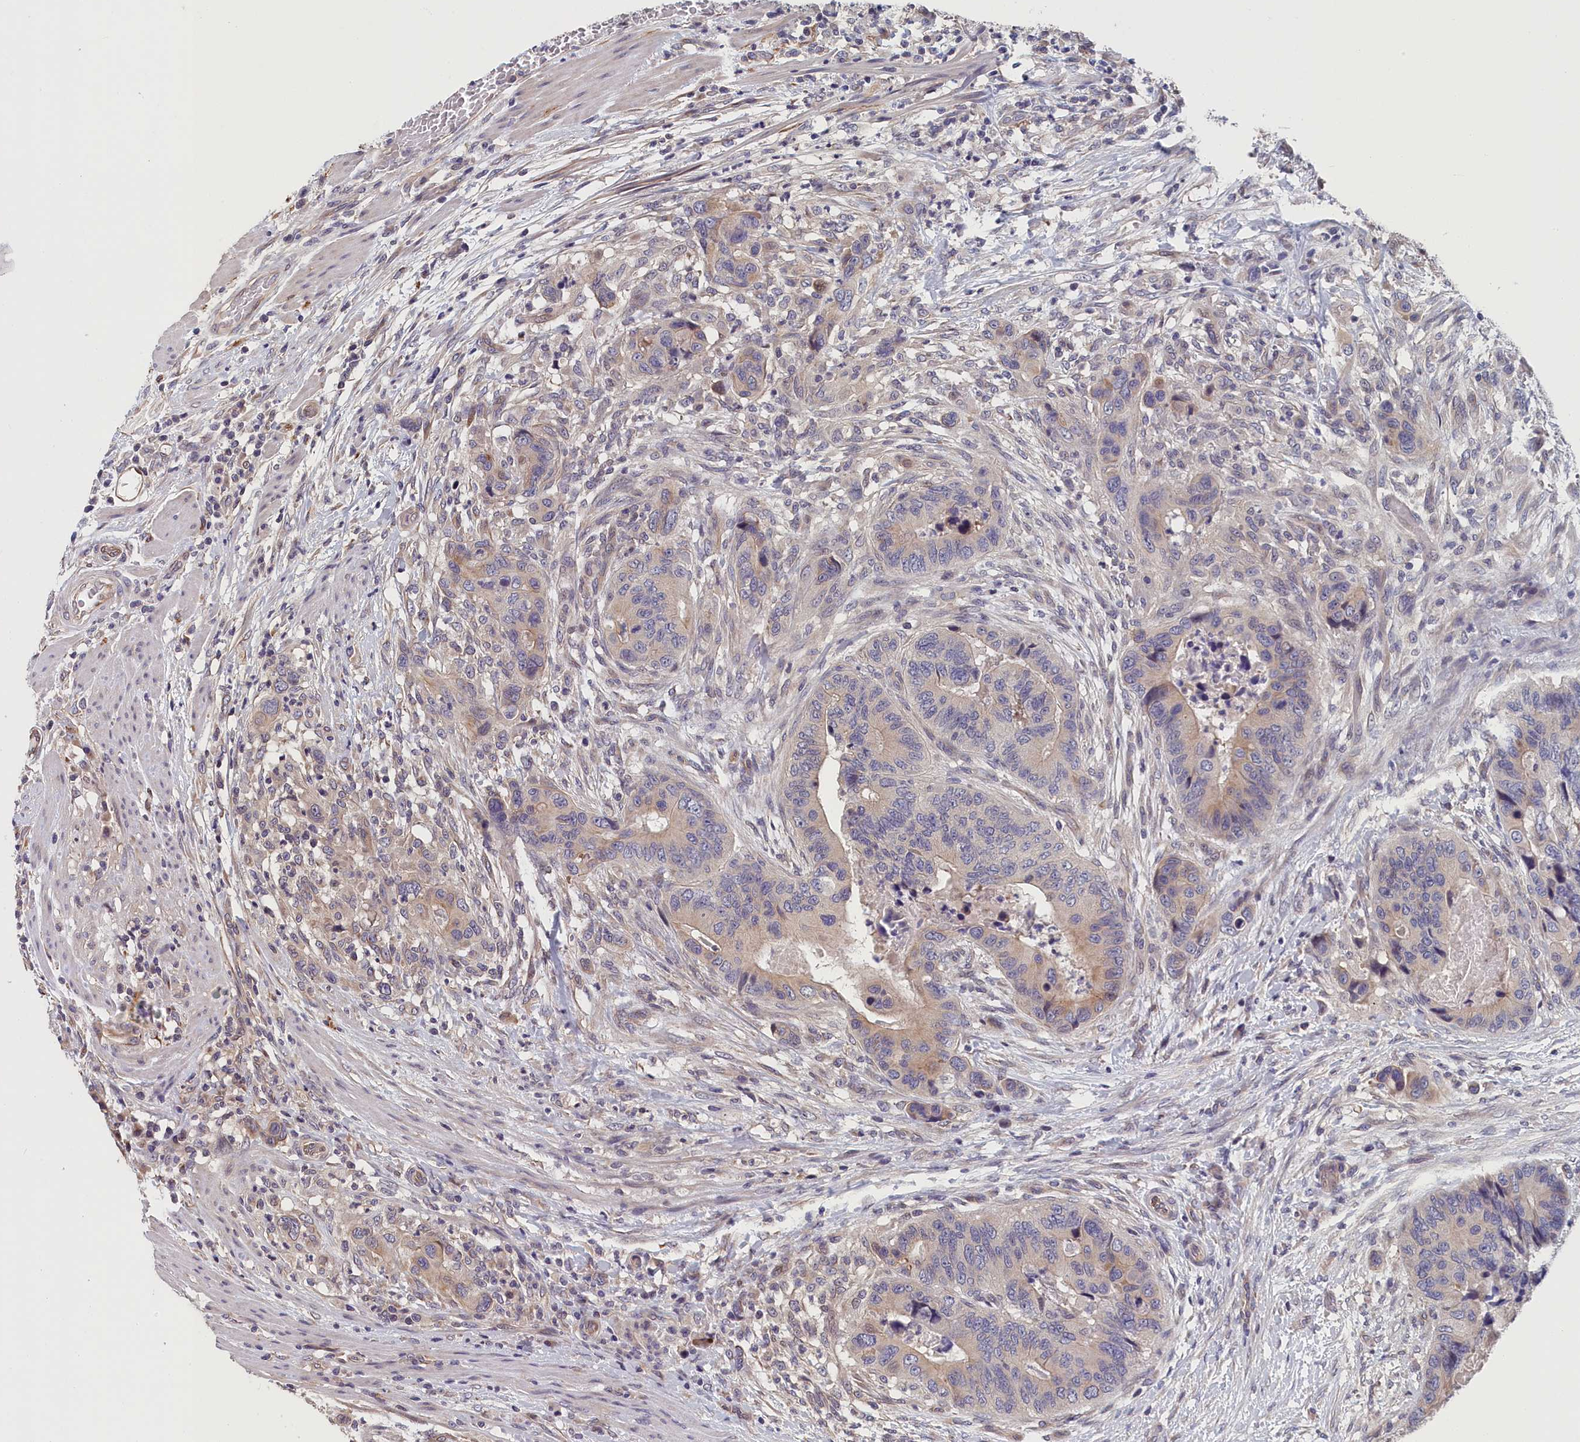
{"staining": {"intensity": "weak", "quantity": "25%-75%", "location": "cytoplasmic/membranous"}, "tissue": "colorectal cancer", "cell_type": "Tumor cells", "image_type": "cancer", "snomed": [{"axis": "morphology", "description": "Adenocarcinoma, NOS"}, {"axis": "topography", "description": "Colon"}], "caption": "The image exhibits a brown stain indicating the presence of a protein in the cytoplasmic/membranous of tumor cells in colorectal cancer (adenocarcinoma).", "gene": "TMEM116", "patient": {"sex": "male", "age": 84}}